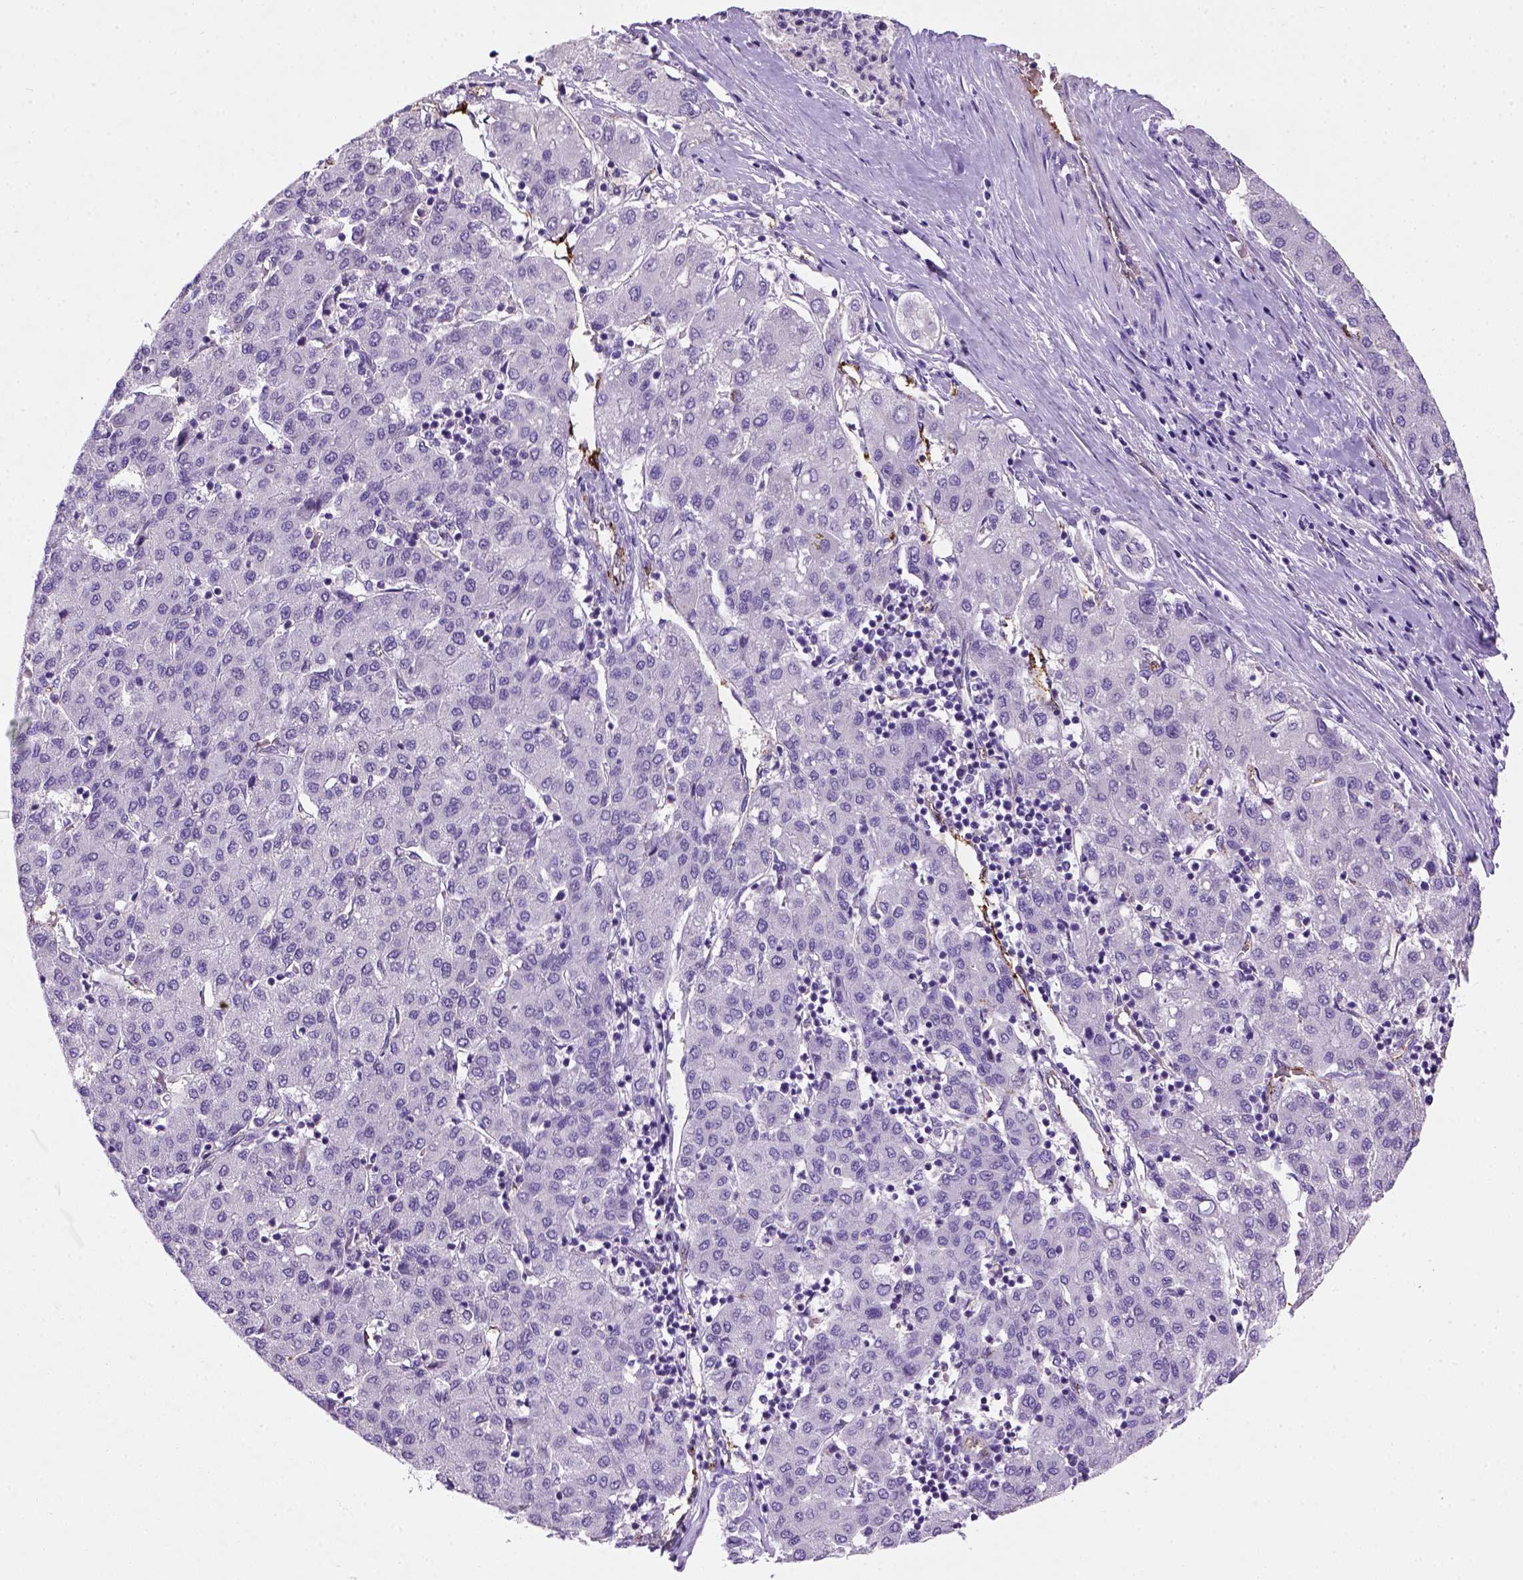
{"staining": {"intensity": "negative", "quantity": "none", "location": "none"}, "tissue": "liver cancer", "cell_type": "Tumor cells", "image_type": "cancer", "snomed": [{"axis": "morphology", "description": "Carcinoma, Hepatocellular, NOS"}, {"axis": "topography", "description": "Liver"}], "caption": "DAB immunohistochemical staining of human hepatocellular carcinoma (liver) demonstrates no significant staining in tumor cells. (Brightfield microscopy of DAB immunohistochemistry at high magnification).", "gene": "VWF", "patient": {"sex": "male", "age": 65}}